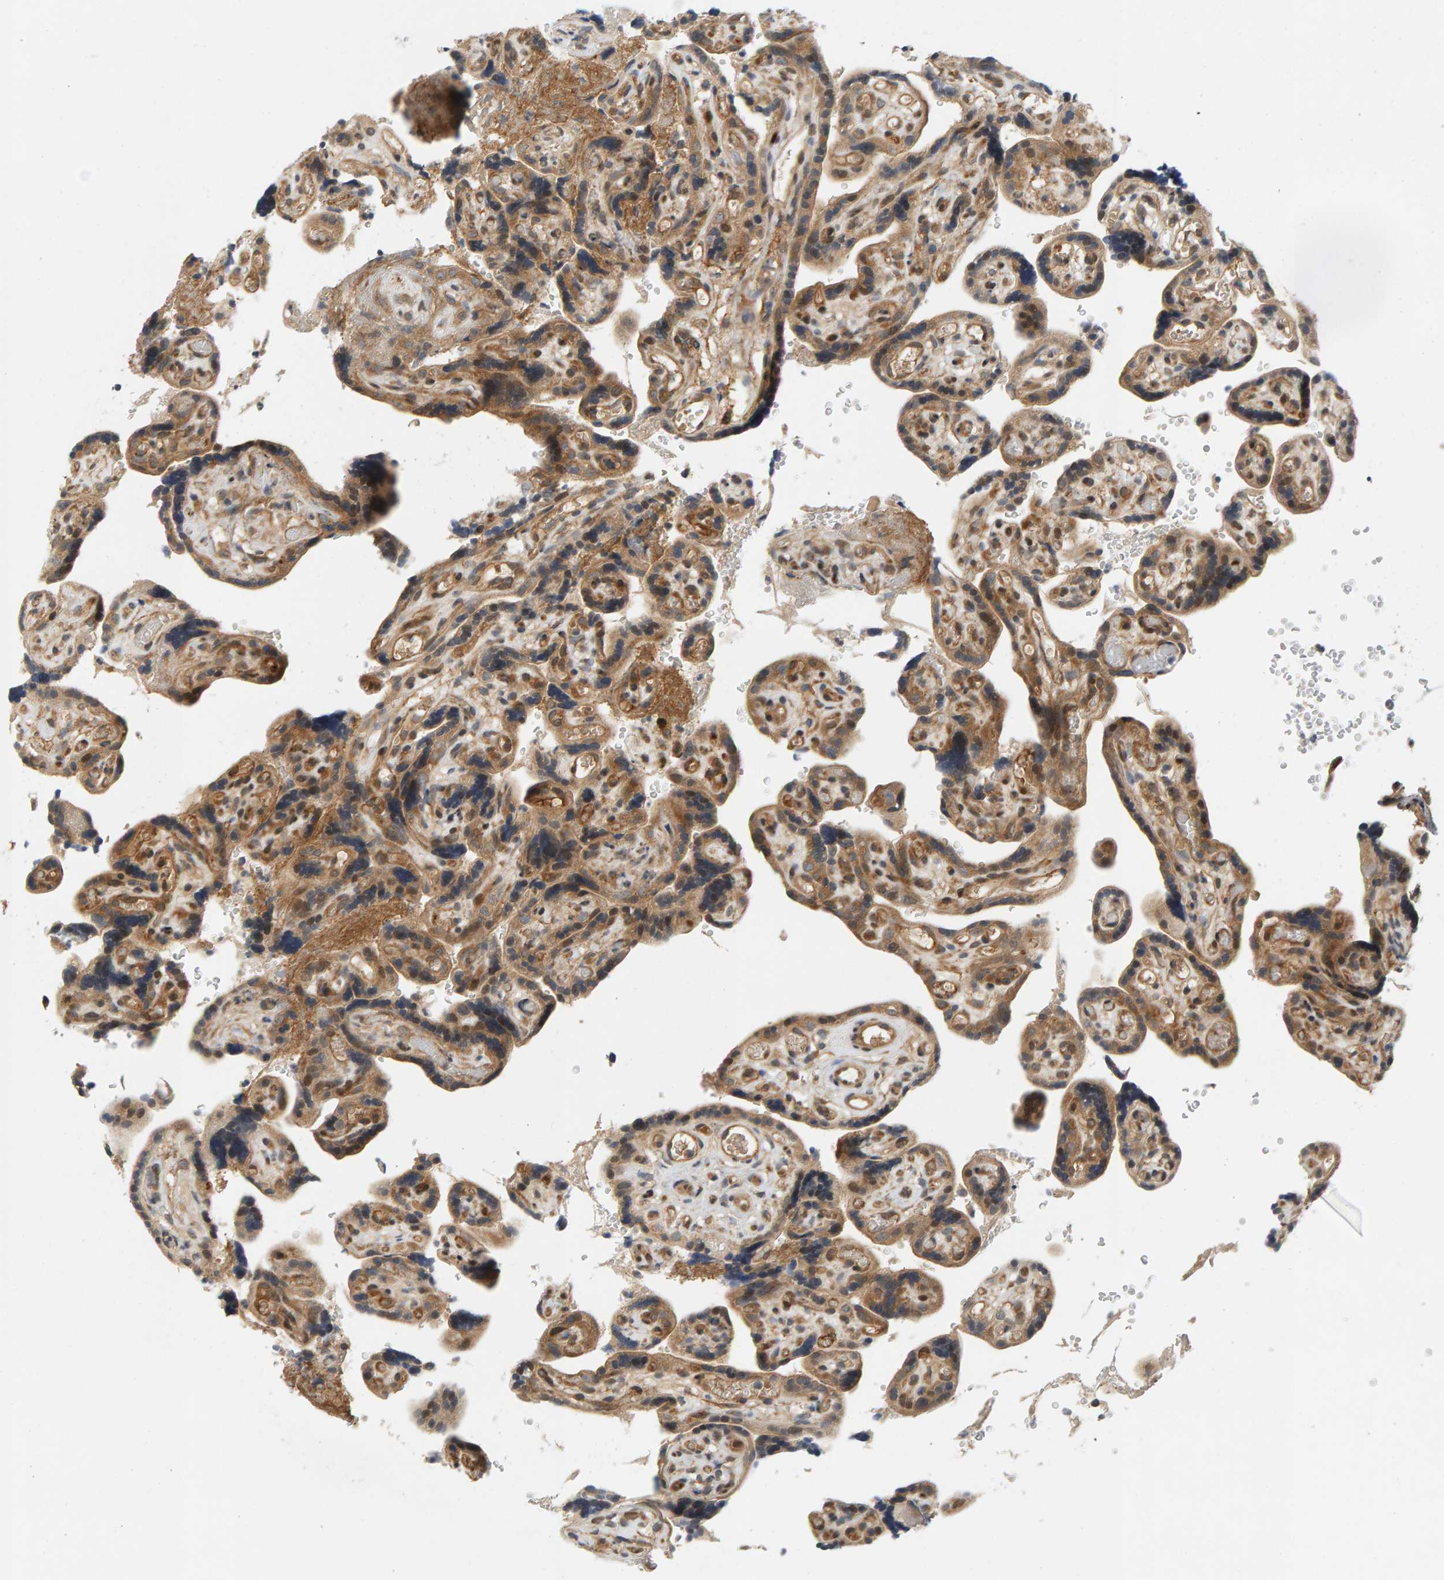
{"staining": {"intensity": "strong", "quantity": ">75%", "location": "cytoplasmic/membranous"}, "tissue": "placenta", "cell_type": "Decidual cells", "image_type": "normal", "snomed": [{"axis": "morphology", "description": "Normal tissue, NOS"}, {"axis": "topography", "description": "Placenta"}], "caption": "Immunohistochemical staining of unremarkable placenta displays high levels of strong cytoplasmic/membranous expression in about >75% of decidual cells. (Brightfield microscopy of DAB IHC at high magnification).", "gene": "BAHCC1", "patient": {"sex": "female", "age": 30}}